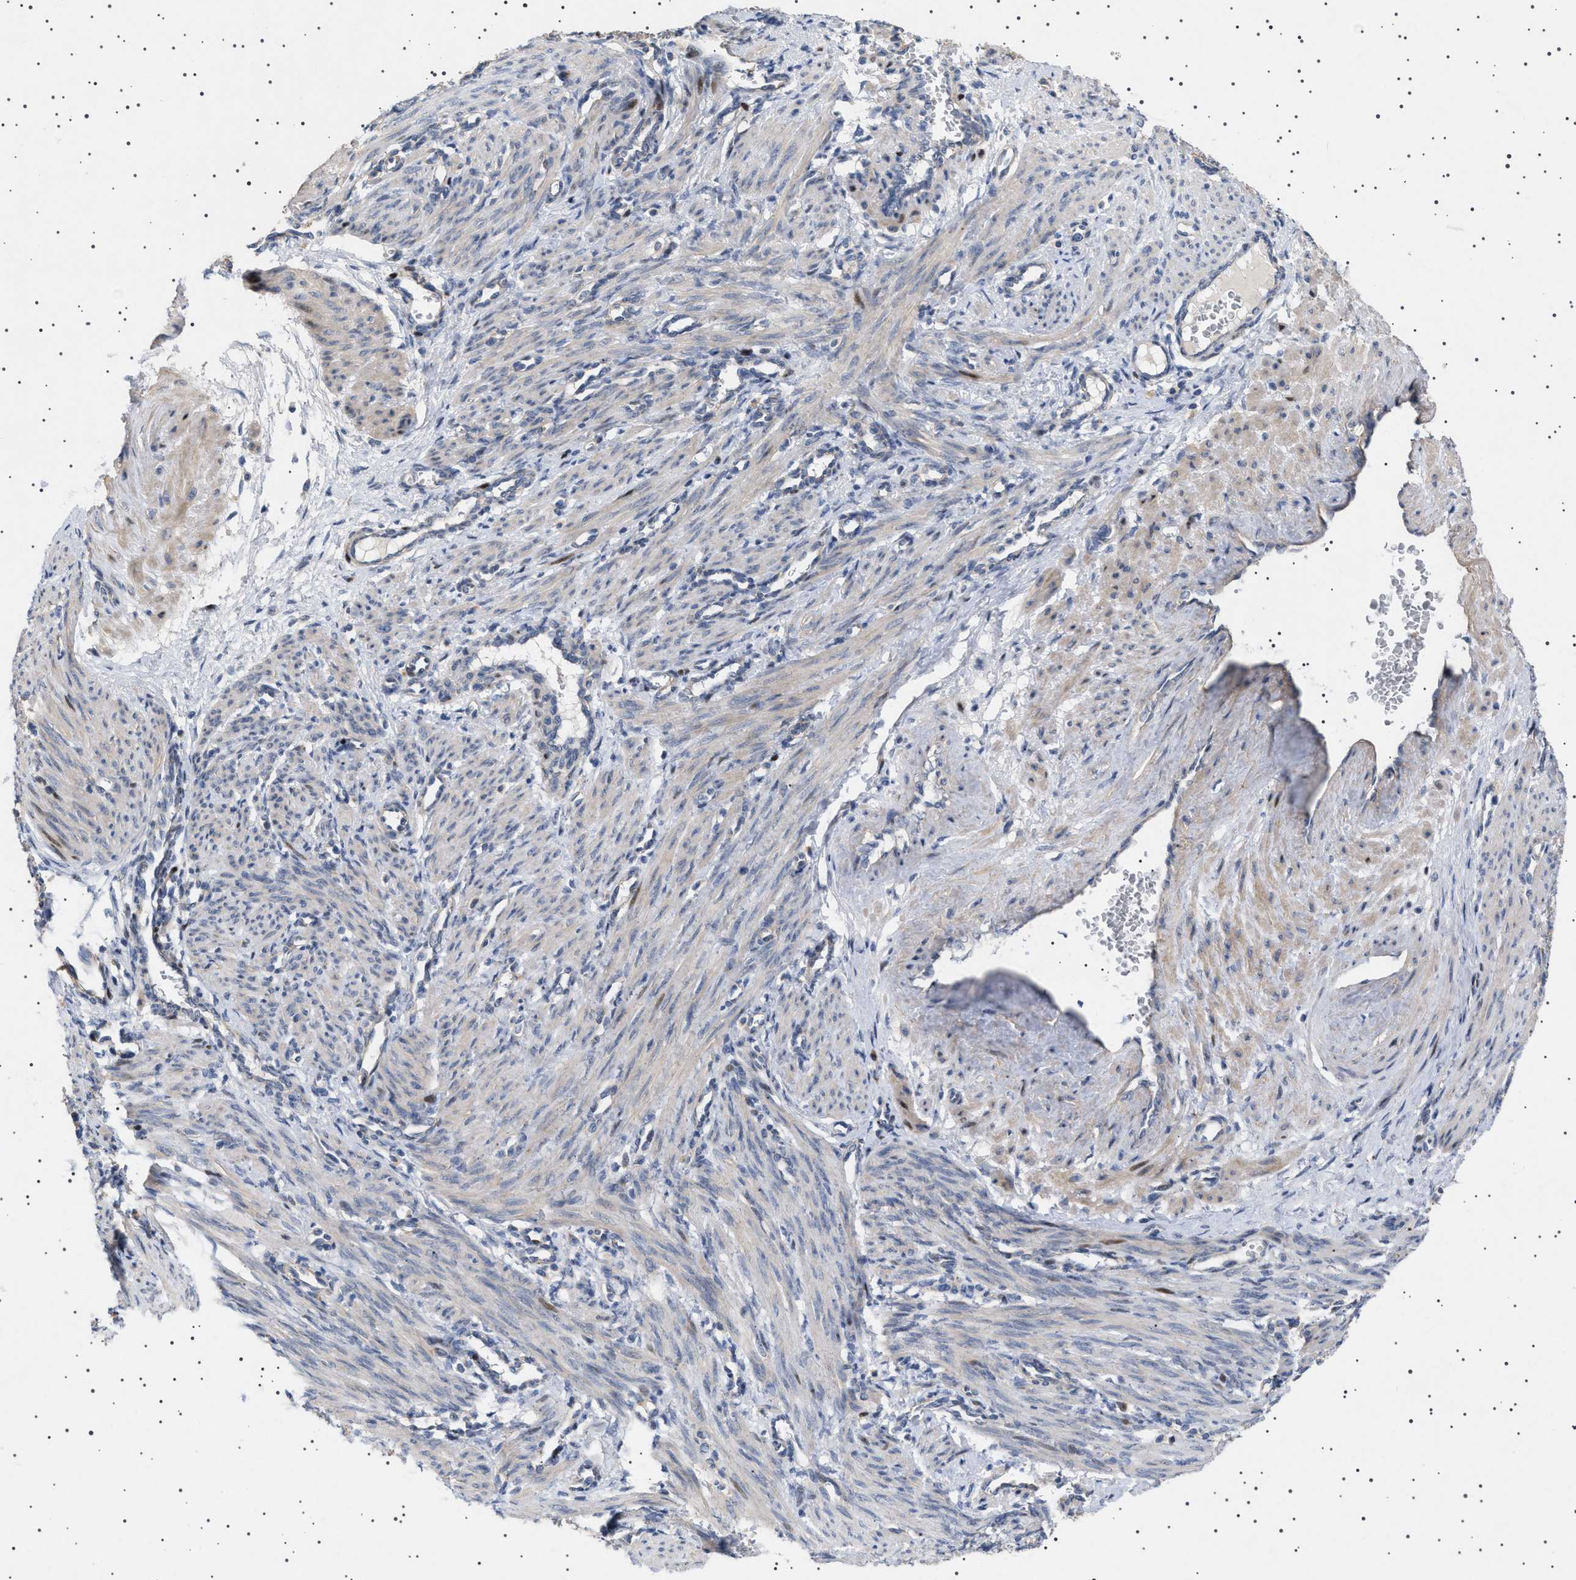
{"staining": {"intensity": "weak", "quantity": "25%-75%", "location": "cytoplasmic/membranous"}, "tissue": "smooth muscle", "cell_type": "Smooth muscle cells", "image_type": "normal", "snomed": [{"axis": "morphology", "description": "Normal tissue, NOS"}, {"axis": "topography", "description": "Endometrium"}], "caption": "Immunohistochemistry of normal smooth muscle shows low levels of weak cytoplasmic/membranous expression in about 25%-75% of smooth muscle cells.", "gene": "HTR1A", "patient": {"sex": "female", "age": 33}}